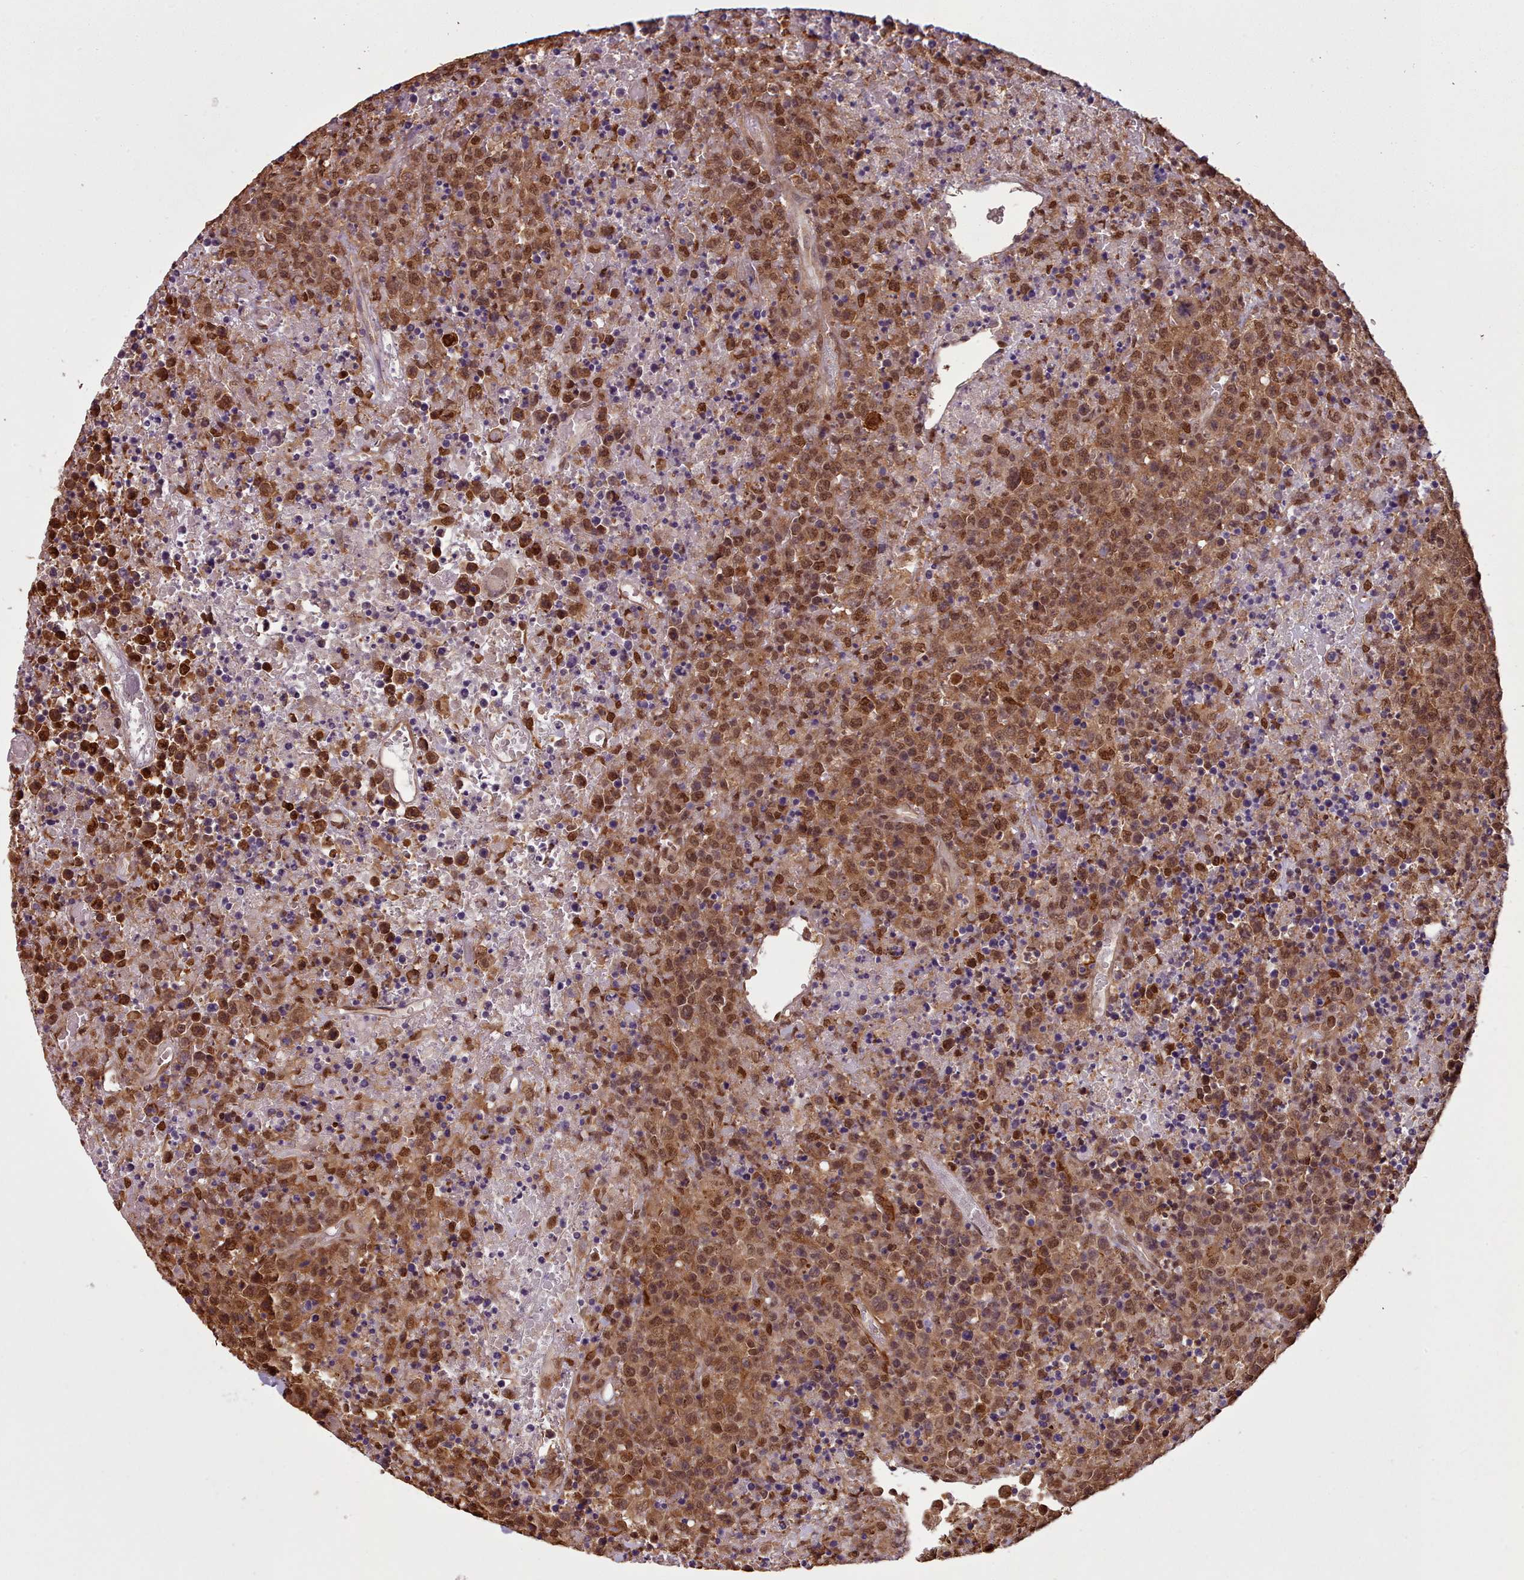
{"staining": {"intensity": "moderate", "quantity": ">75%", "location": "cytoplasmic/membranous,nuclear"}, "tissue": "lymphoma", "cell_type": "Tumor cells", "image_type": "cancer", "snomed": [{"axis": "morphology", "description": "Malignant lymphoma, non-Hodgkin's type, High grade"}, {"axis": "topography", "description": "Lymph node"}], "caption": "Tumor cells reveal medium levels of moderate cytoplasmic/membranous and nuclear staining in approximately >75% of cells in lymphoma. (Stains: DAB (3,3'-diaminobenzidine) in brown, nuclei in blue, Microscopy: brightfield microscopy at high magnification).", "gene": "RPS27A", "patient": {"sex": "male", "age": 16}}